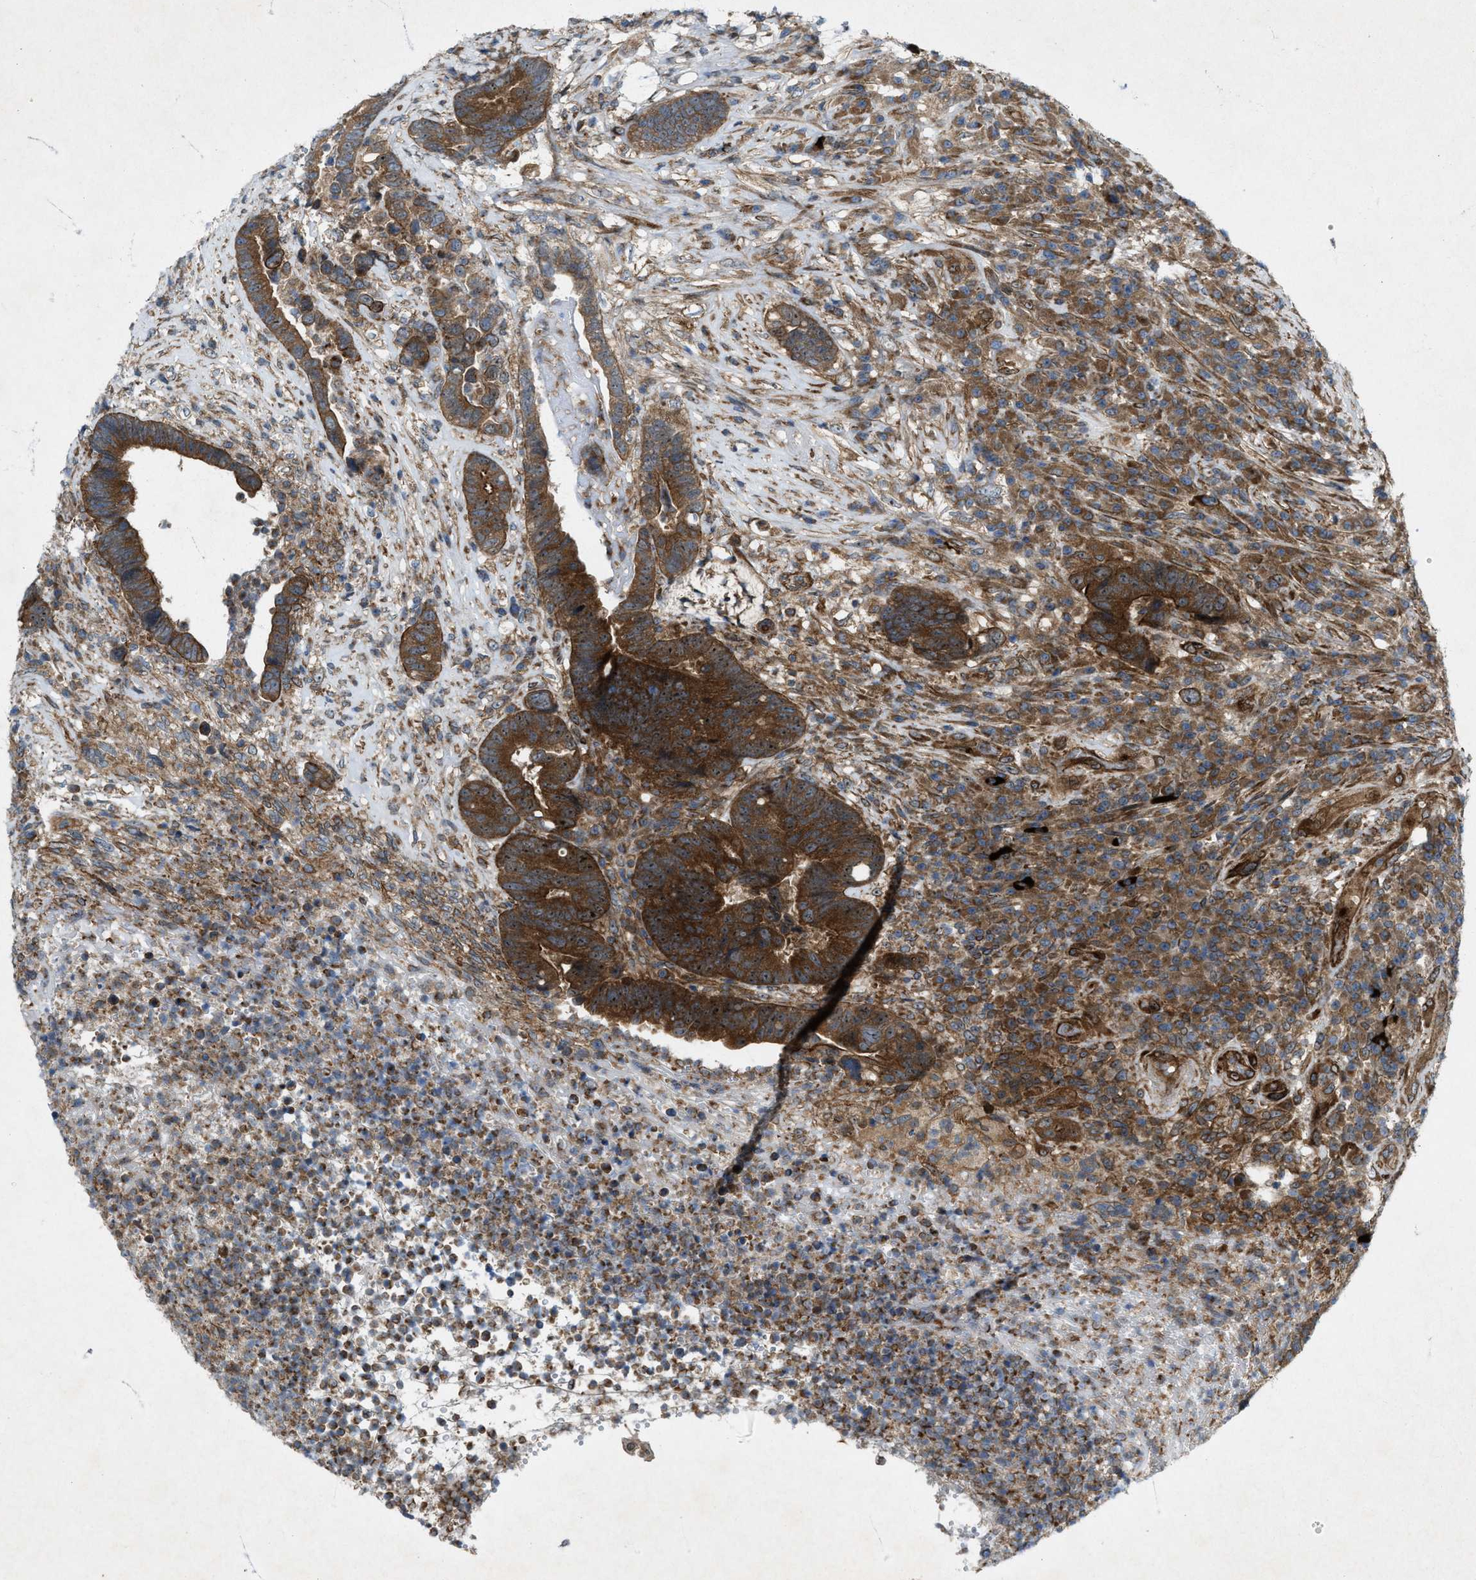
{"staining": {"intensity": "strong", "quantity": ">75%", "location": "cytoplasmic/membranous"}, "tissue": "colorectal cancer", "cell_type": "Tumor cells", "image_type": "cancer", "snomed": [{"axis": "morphology", "description": "Adenocarcinoma, NOS"}, {"axis": "topography", "description": "Rectum"}], "caption": "Tumor cells reveal high levels of strong cytoplasmic/membranous positivity in about >75% of cells in colorectal adenocarcinoma. The protein of interest is stained brown, and the nuclei are stained in blue (DAB (3,3'-diaminobenzidine) IHC with brightfield microscopy, high magnification).", "gene": "URGCP", "patient": {"sex": "female", "age": 89}}